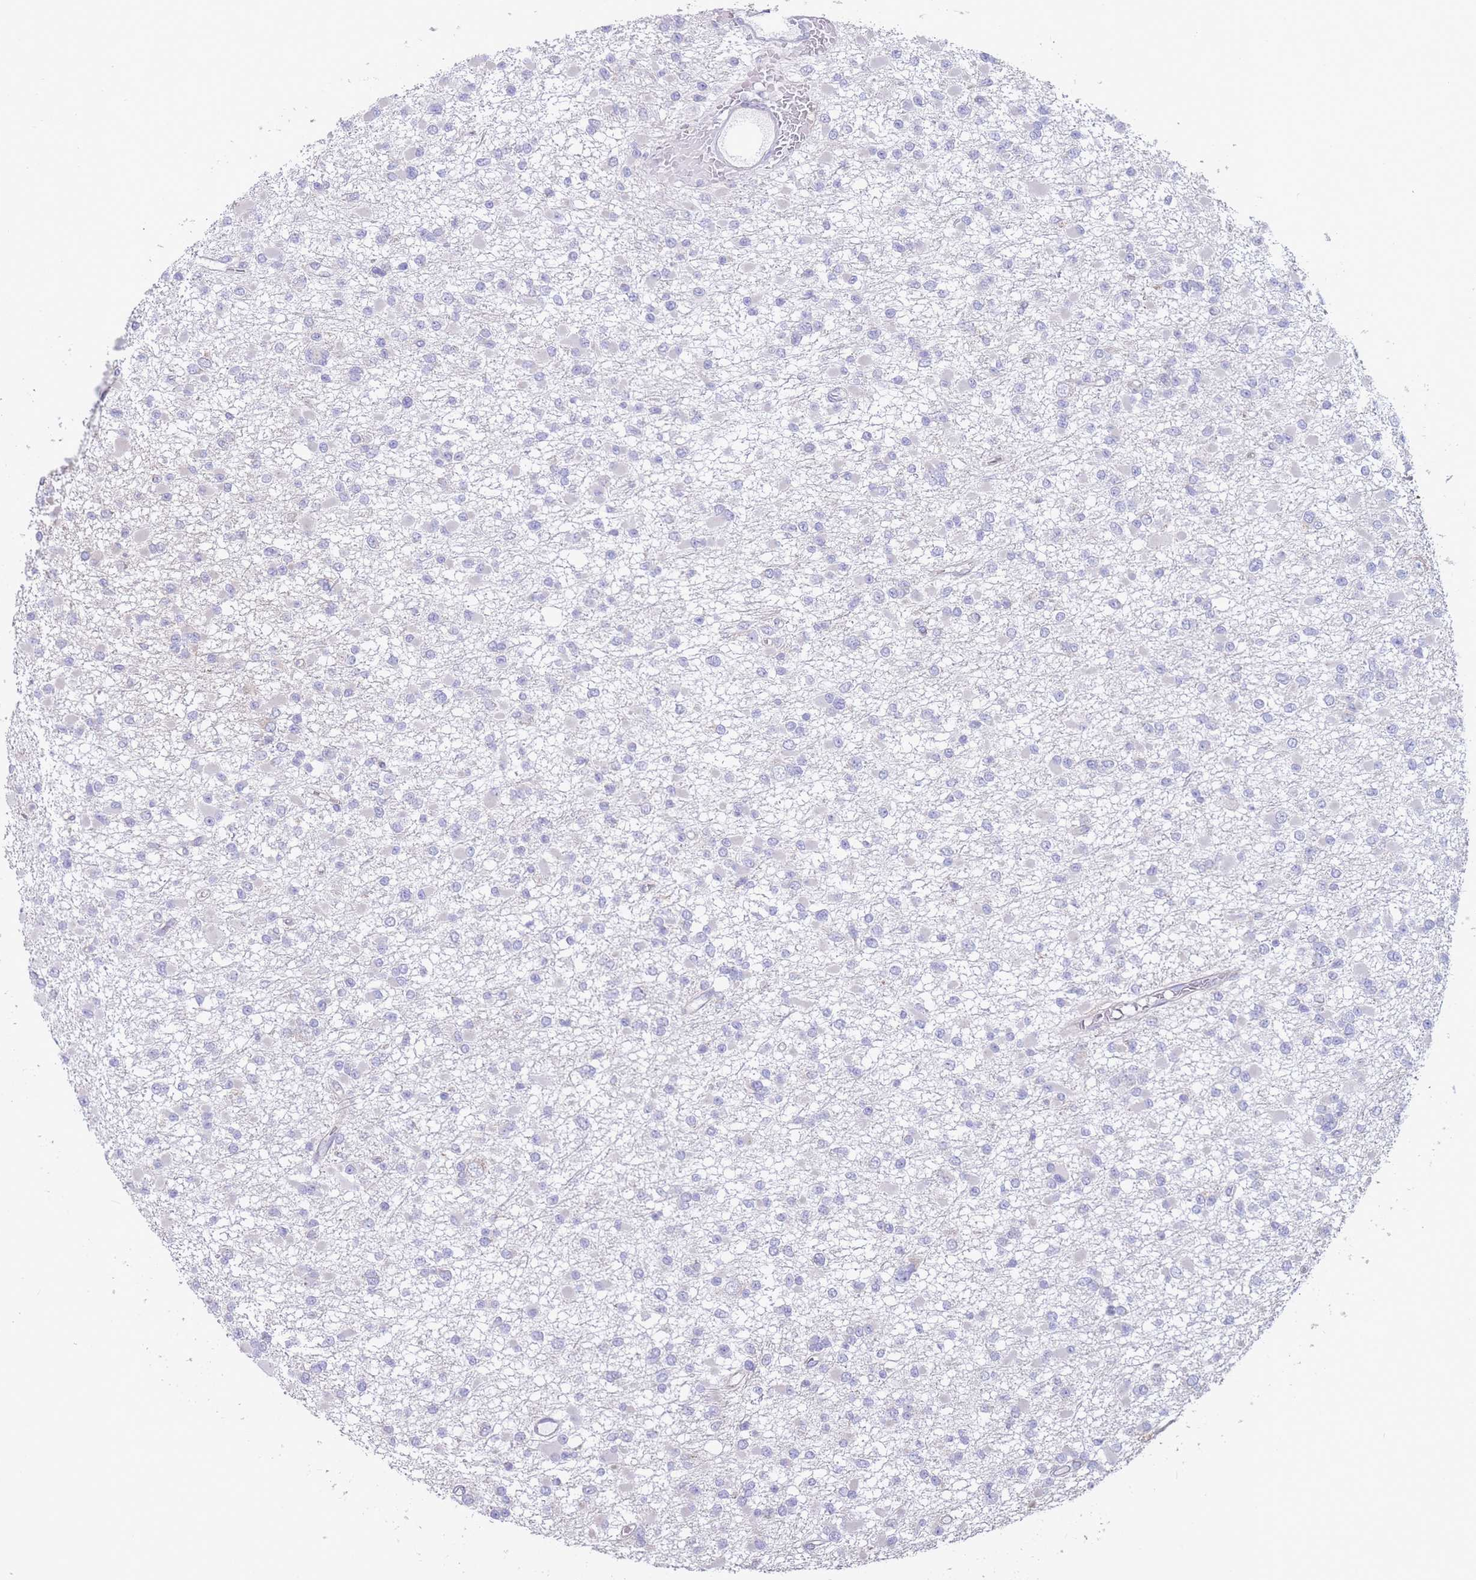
{"staining": {"intensity": "negative", "quantity": "none", "location": "none"}, "tissue": "glioma", "cell_type": "Tumor cells", "image_type": "cancer", "snomed": [{"axis": "morphology", "description": "Glioma, malignant, Low grade"}, {"axis": "topography", "description": "Brain"}], "caption": "Malignant glioma (low-grade) was stained to show a protein in brown. There is no significant expression in tumor cells. The staining was performed using DAB to visualize the protein expression in brown, while the nuclei were stained in blue with hematoxylin (Magnification: 20x).", "gene": "ALS2CL", "patient": {"sex": "female", "age": 22}}